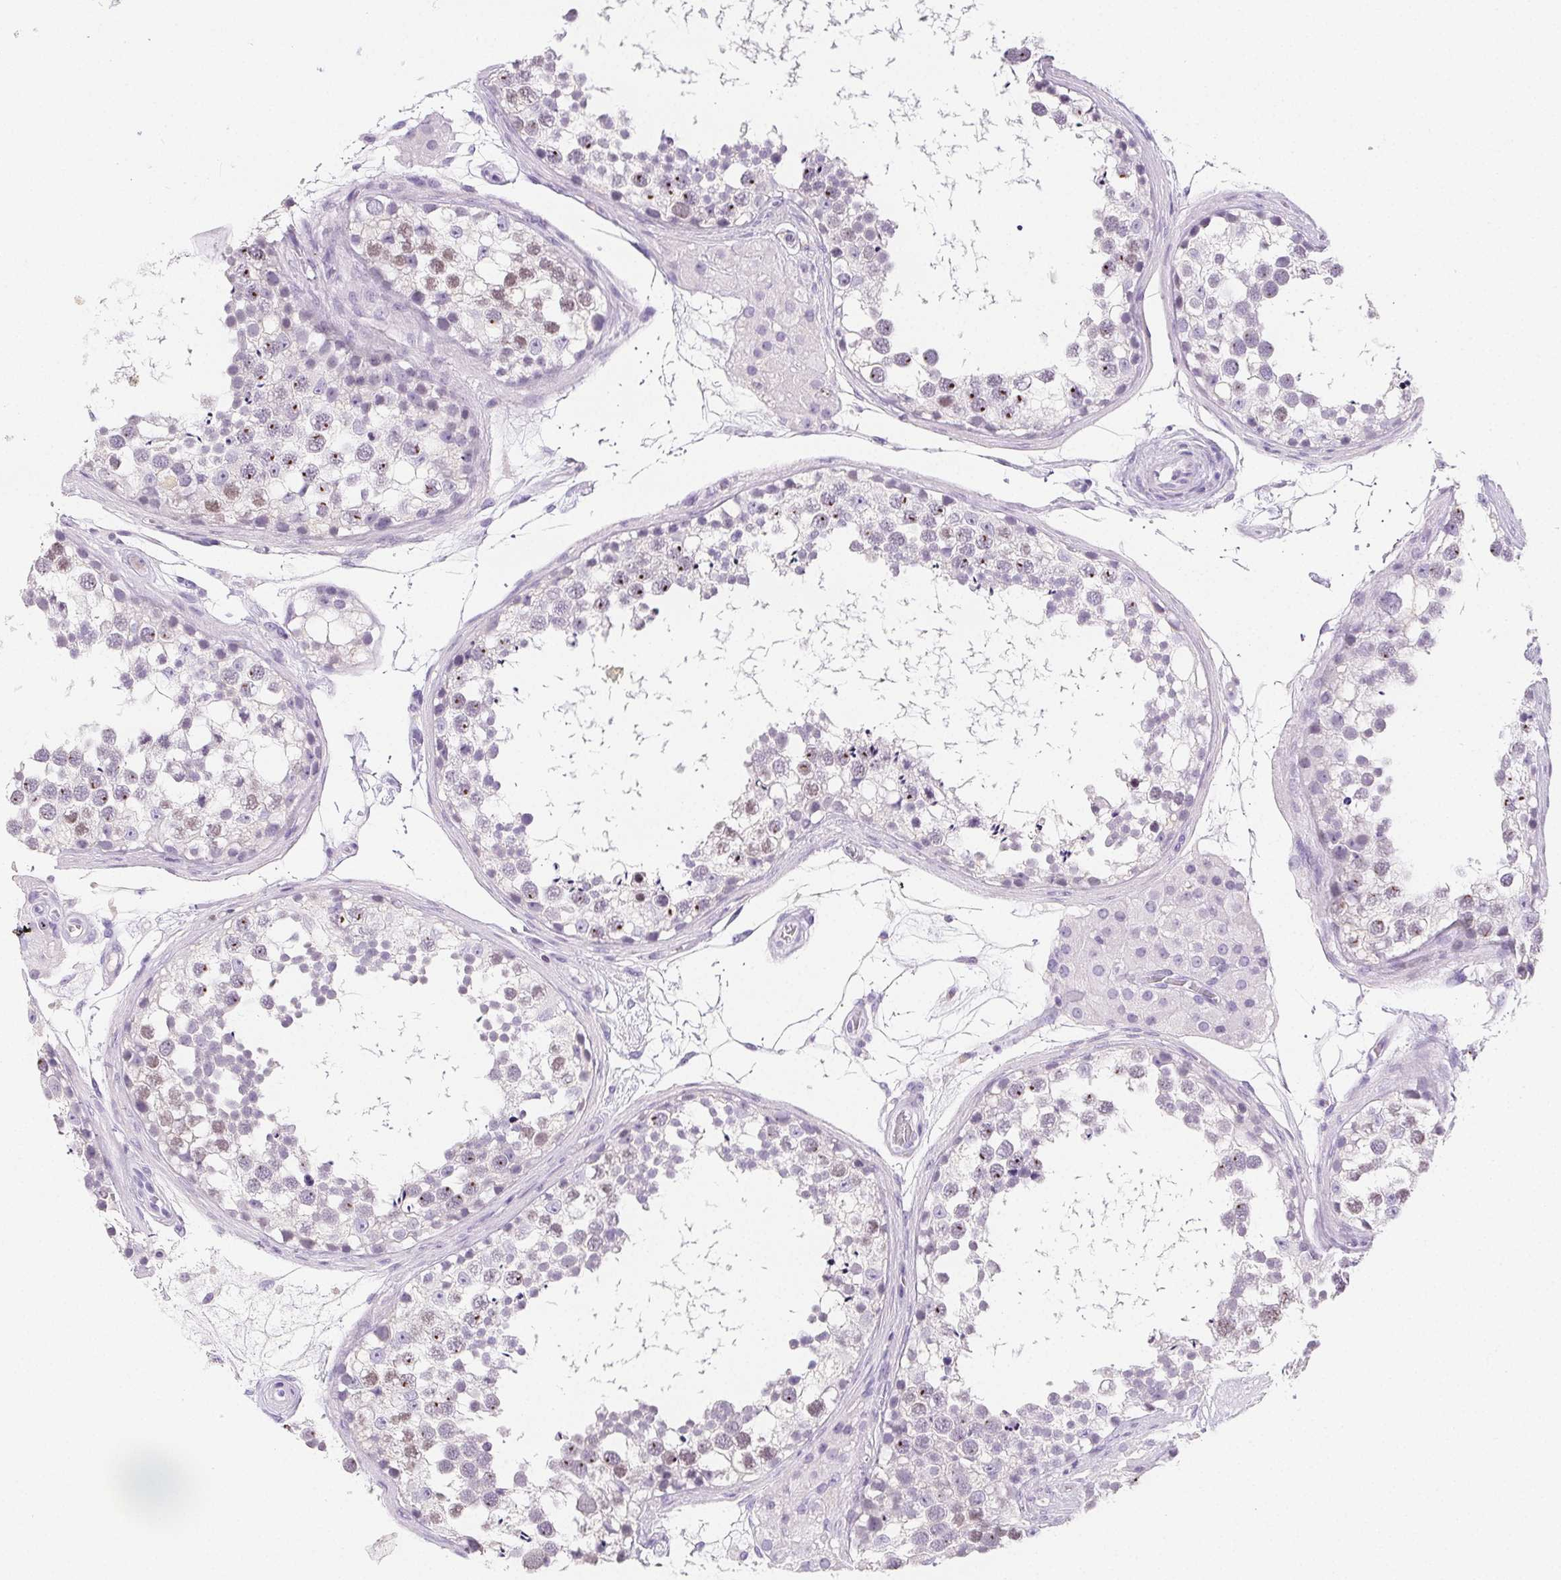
{"staining": {"intensity": "moderate", "quantity": "<25%", "location": "cytoplasmic/membranous,nuclear"}, "tissue": "testis", "cell_type": "Cells in seminiferous ducts", "image_type": "normal", "snomed": [{"axis": "morphology", "description": "Normal tissue, NOS"}, {"axis": "morphology", "description": "Seminoma, NOS"}, {"axis": "topography", "description": "Testis"}], "caption": "An image of testis stained for a protein displays moderate cytoplasmic/membranous,nuclear brown staining in cells in seminiferous ducts. The staining was performed using DAB (3,3'-diaminobenzidine), with brown indicating positive protein expression. Nuclei are stained blue with hematoxylin.", "gene": "BEND2", "patient": {"sex": "male", "age": 65}}